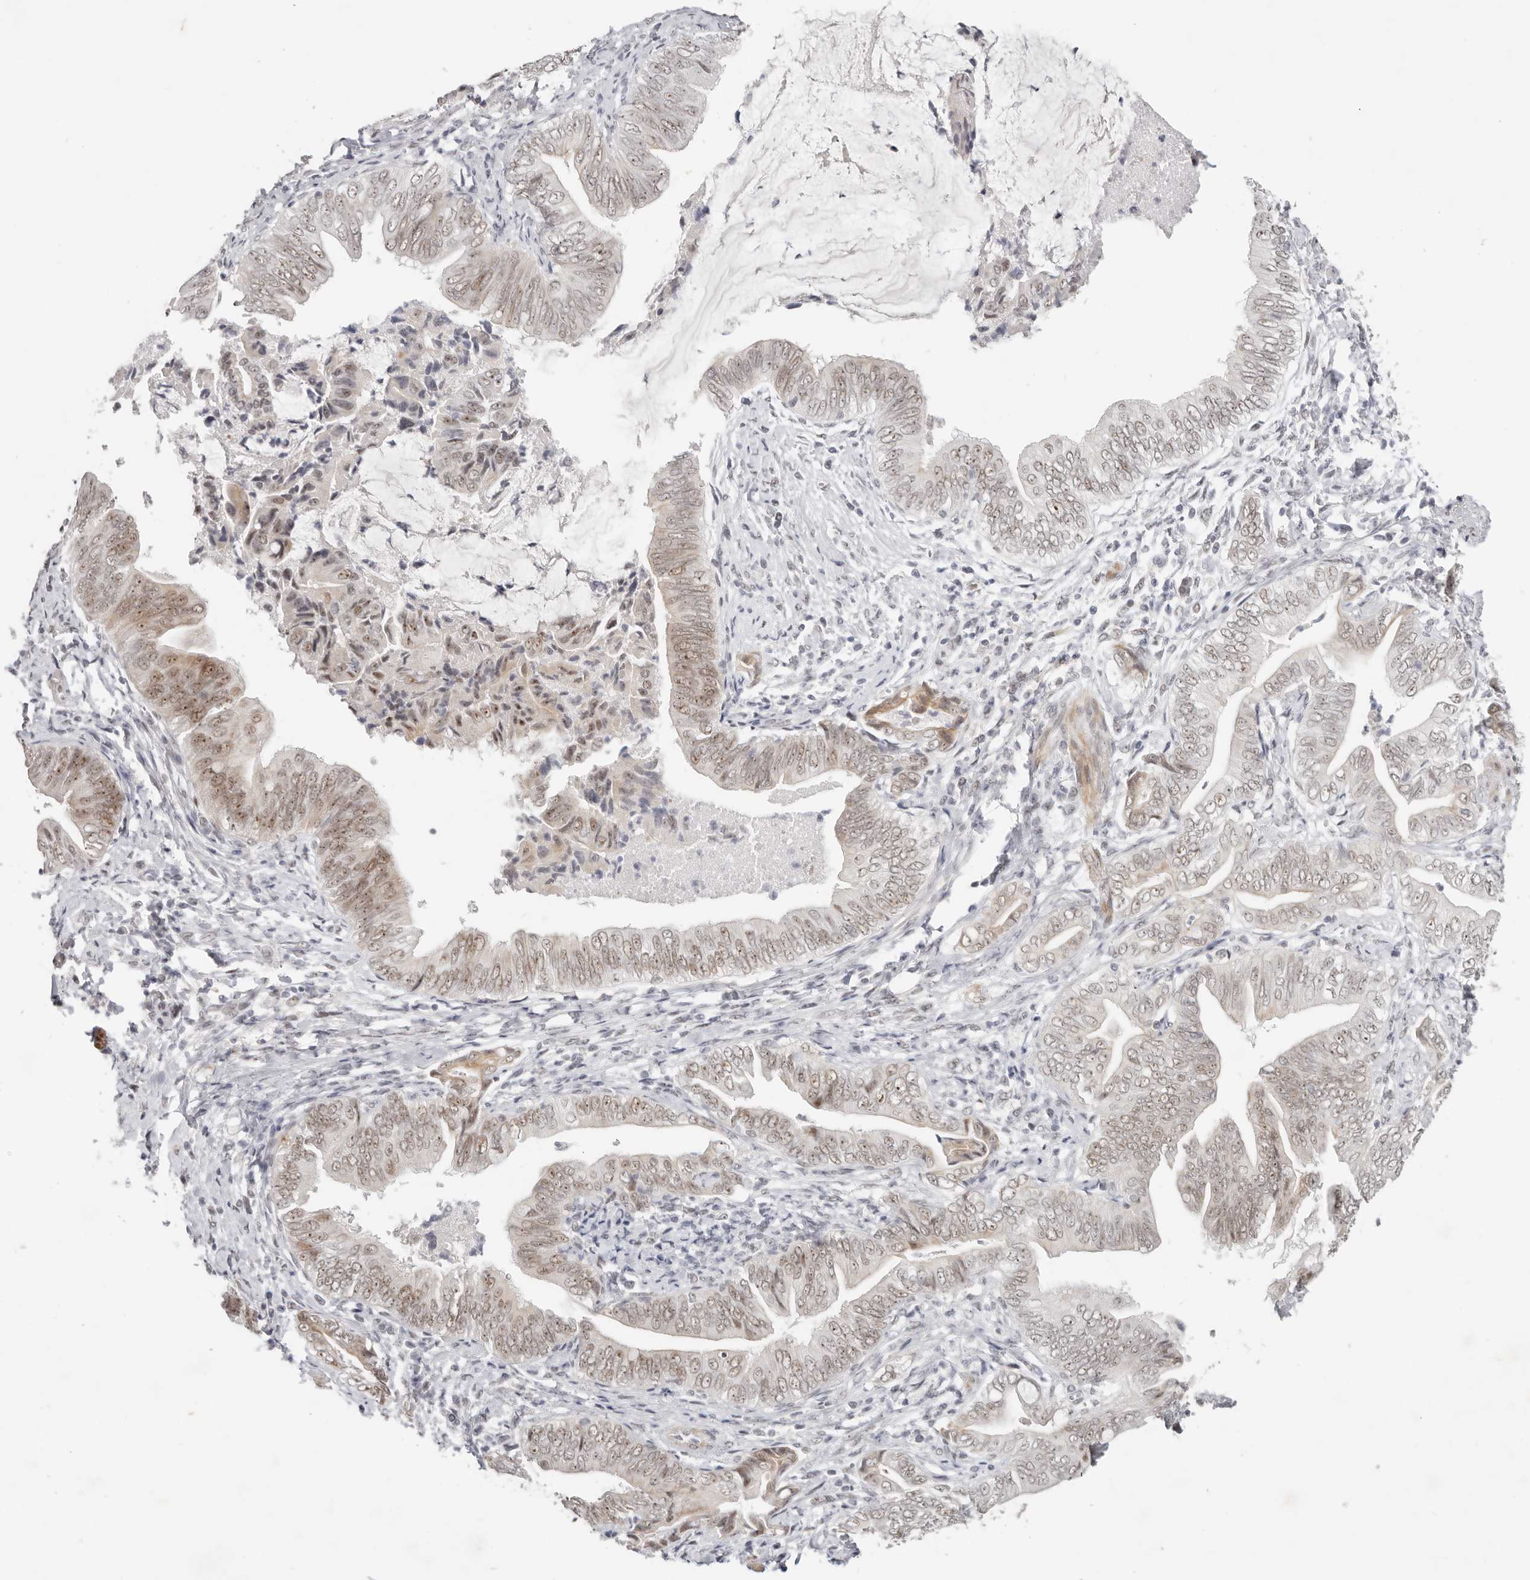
{"staining": {"intensity": "moderate", "quantity": ">75%", "location": "nuclear"}, "tissue": "pancreatic cancer", "cell_type": "Tumor cells", "image_type": "cancer", "snomed": [{"axis": "morphology", "description": "Adenocarcinoma, NOS"}, {"axis": "topography", "description": "Pancreas"}], "caption": "The histopathology image exhibits a brown stain indicating the presence of a protein in the nuclear of tumor cells in pancreatic adenocarcinoma.", "gene": "LARP7", "patient": {"sex": "male", "age": 75}}